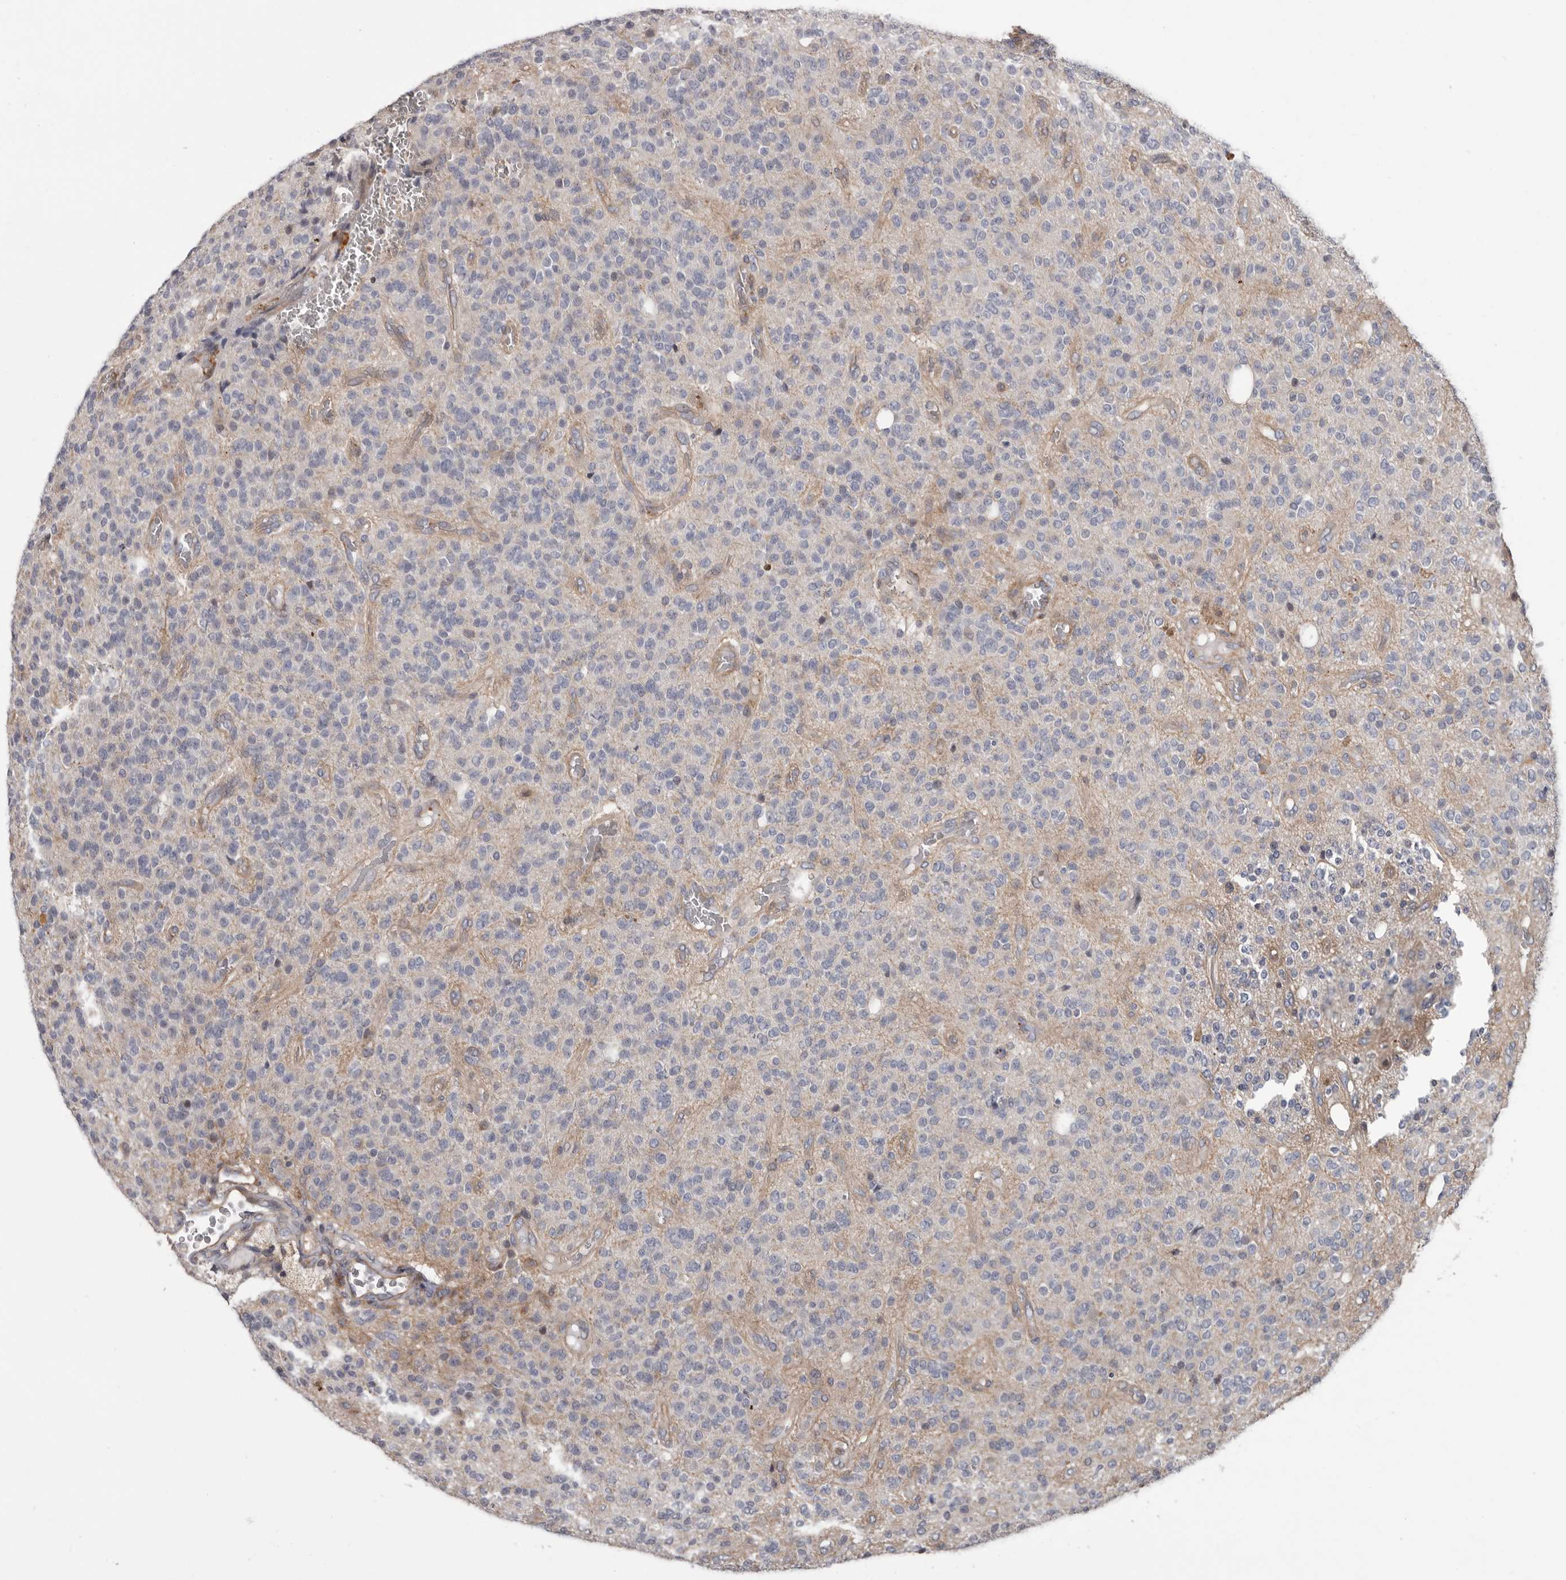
{"staining": {"intensity": "negative", "quantity": "none", "location": "none"}, "tissue": "glioma", "cell_type": "Tumor cells", "image_type": "cancer", "snomed": [{"axis": "morphology", "description": "Glioma, malignant, High grade"}, {"axis": "topography", "description": "Brain"}], "caption": "IHC histopathology image of neoplastic tissue: human high-grade glioma (malignant) stained with DAB reveals no significant protein positivity in tumor cells. (Stains: DAB (3,3'-diaminobenzidine) immunohistochemistry with hematoxylin counter stain, Microscopy: brightfield microscopy at high magnification).", "gene": "FGFR4", "patient": {"sex": "male", "age": 34}}